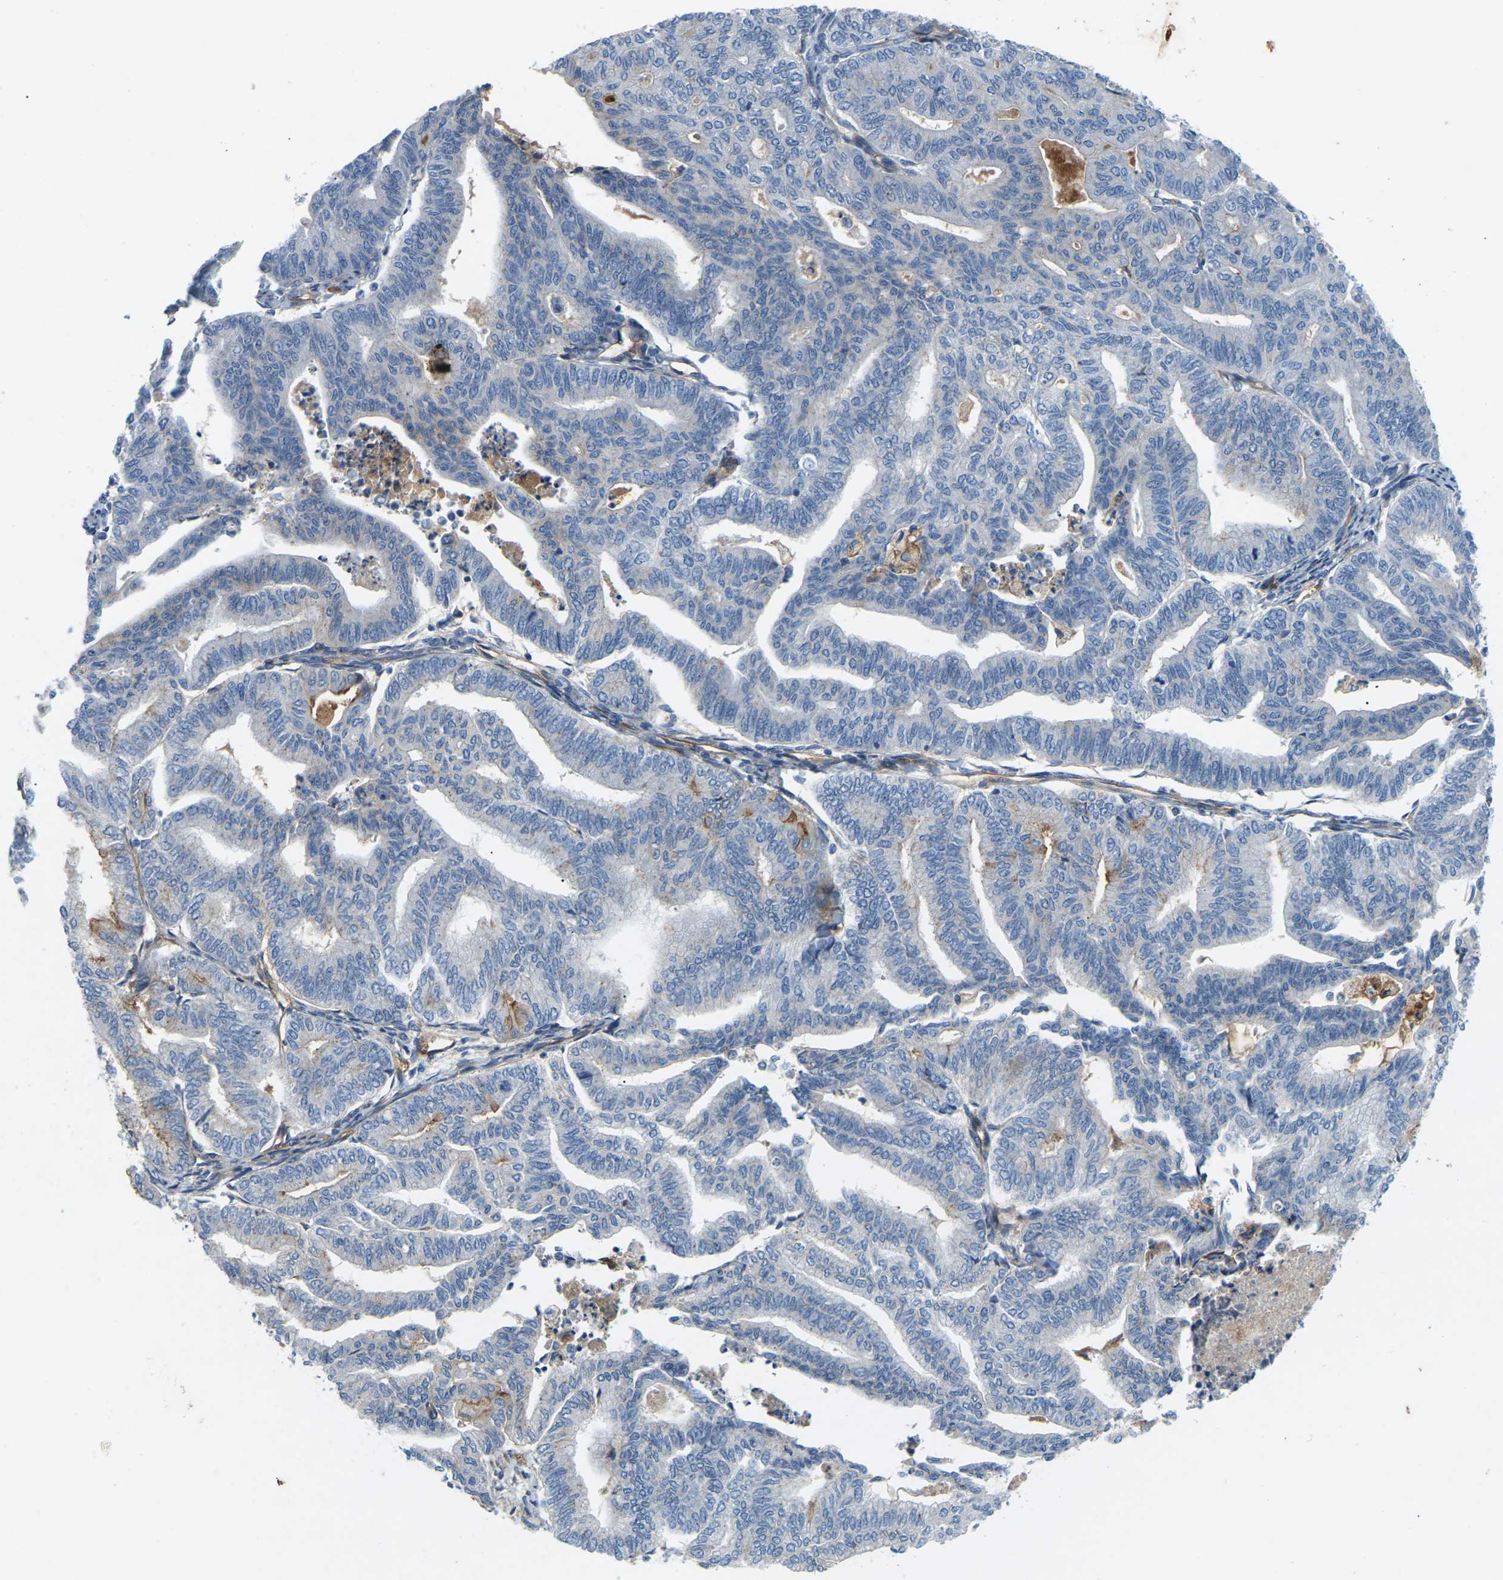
{"staining": {"intensity": "negative", "quantity": "none", "location": "none"}, "tissue": "endometrial cancer", "cell_type": "Tumor cells", "image_type": "cancer", "snomed": [{"axis": "morphology", "description": "Adenocarcinoma, NOS"}, {"axis": "topography", "description": "Endometrium"}], "caption": "Tumor cells show no significant staining in endometrial cancer (adenocarcinoma). Brightfield microscopy of IHC stained with DAB (3,3'-diaminobenzidine) (brown) and hematoxylin (blue), captured at high magnification.", "gene": "ITGA5", "patient": {"sex": "female", "age": 79}}